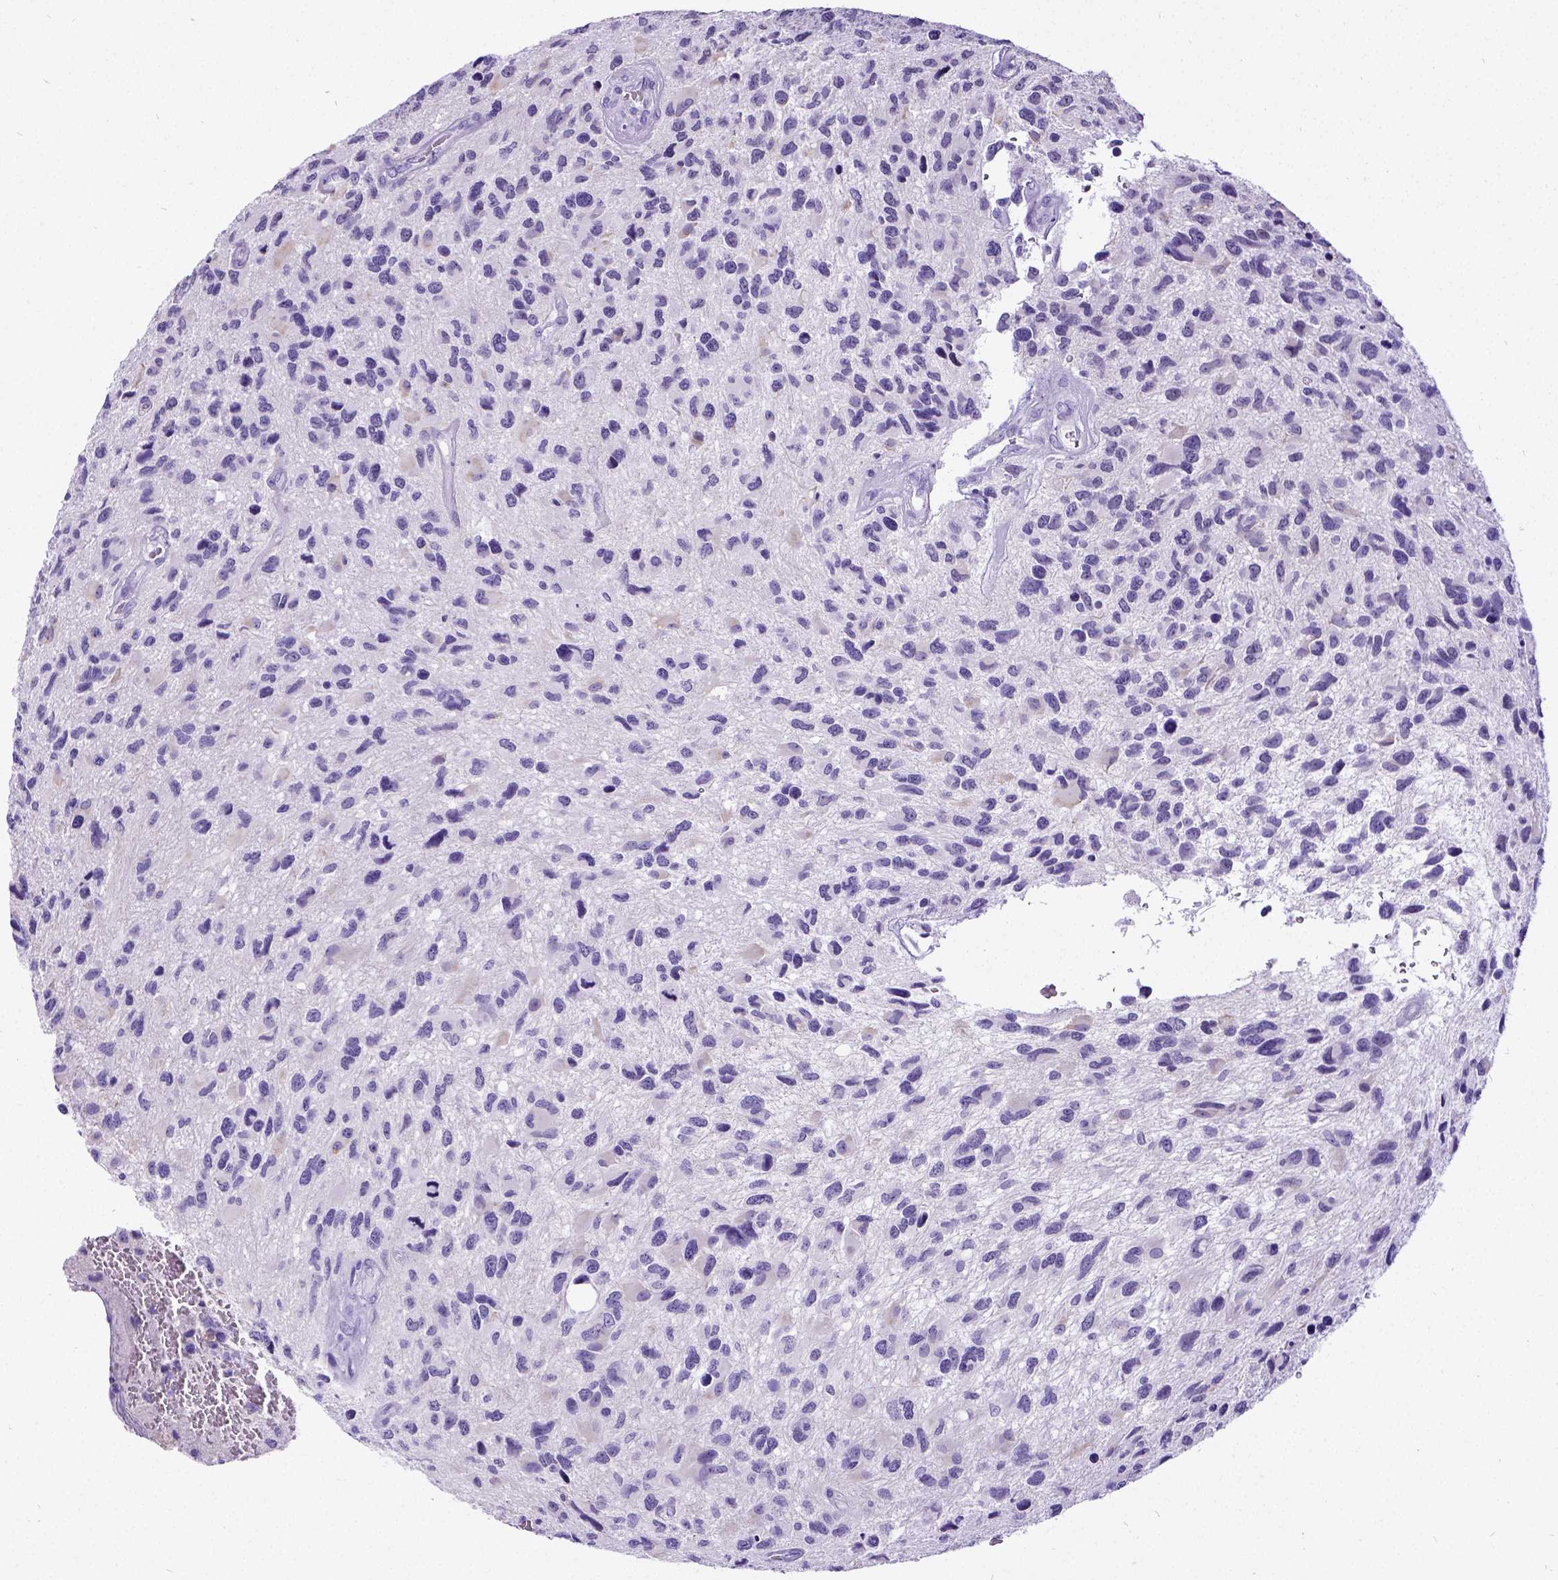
{"staining": {"intensity": "negative", "quantity": "none", "location": "none"}, "tissue": "glioma", "cell_type": "Tumor cells", "image_type": "cancer", "snomed": [{"axis": "morphology", "description": "Glioma, malignant, NOS"}, {"axis": "morphology", "description": "Glioma, malignant, High grade"}, {"axis": "topography", "description": "Brain"}], "caption": "Protein analysis of glioma (malignant) exhibits no significant staining in tumor cells.", "gene": "SATB2", "patient": {"sex": "female", "age": 71}}